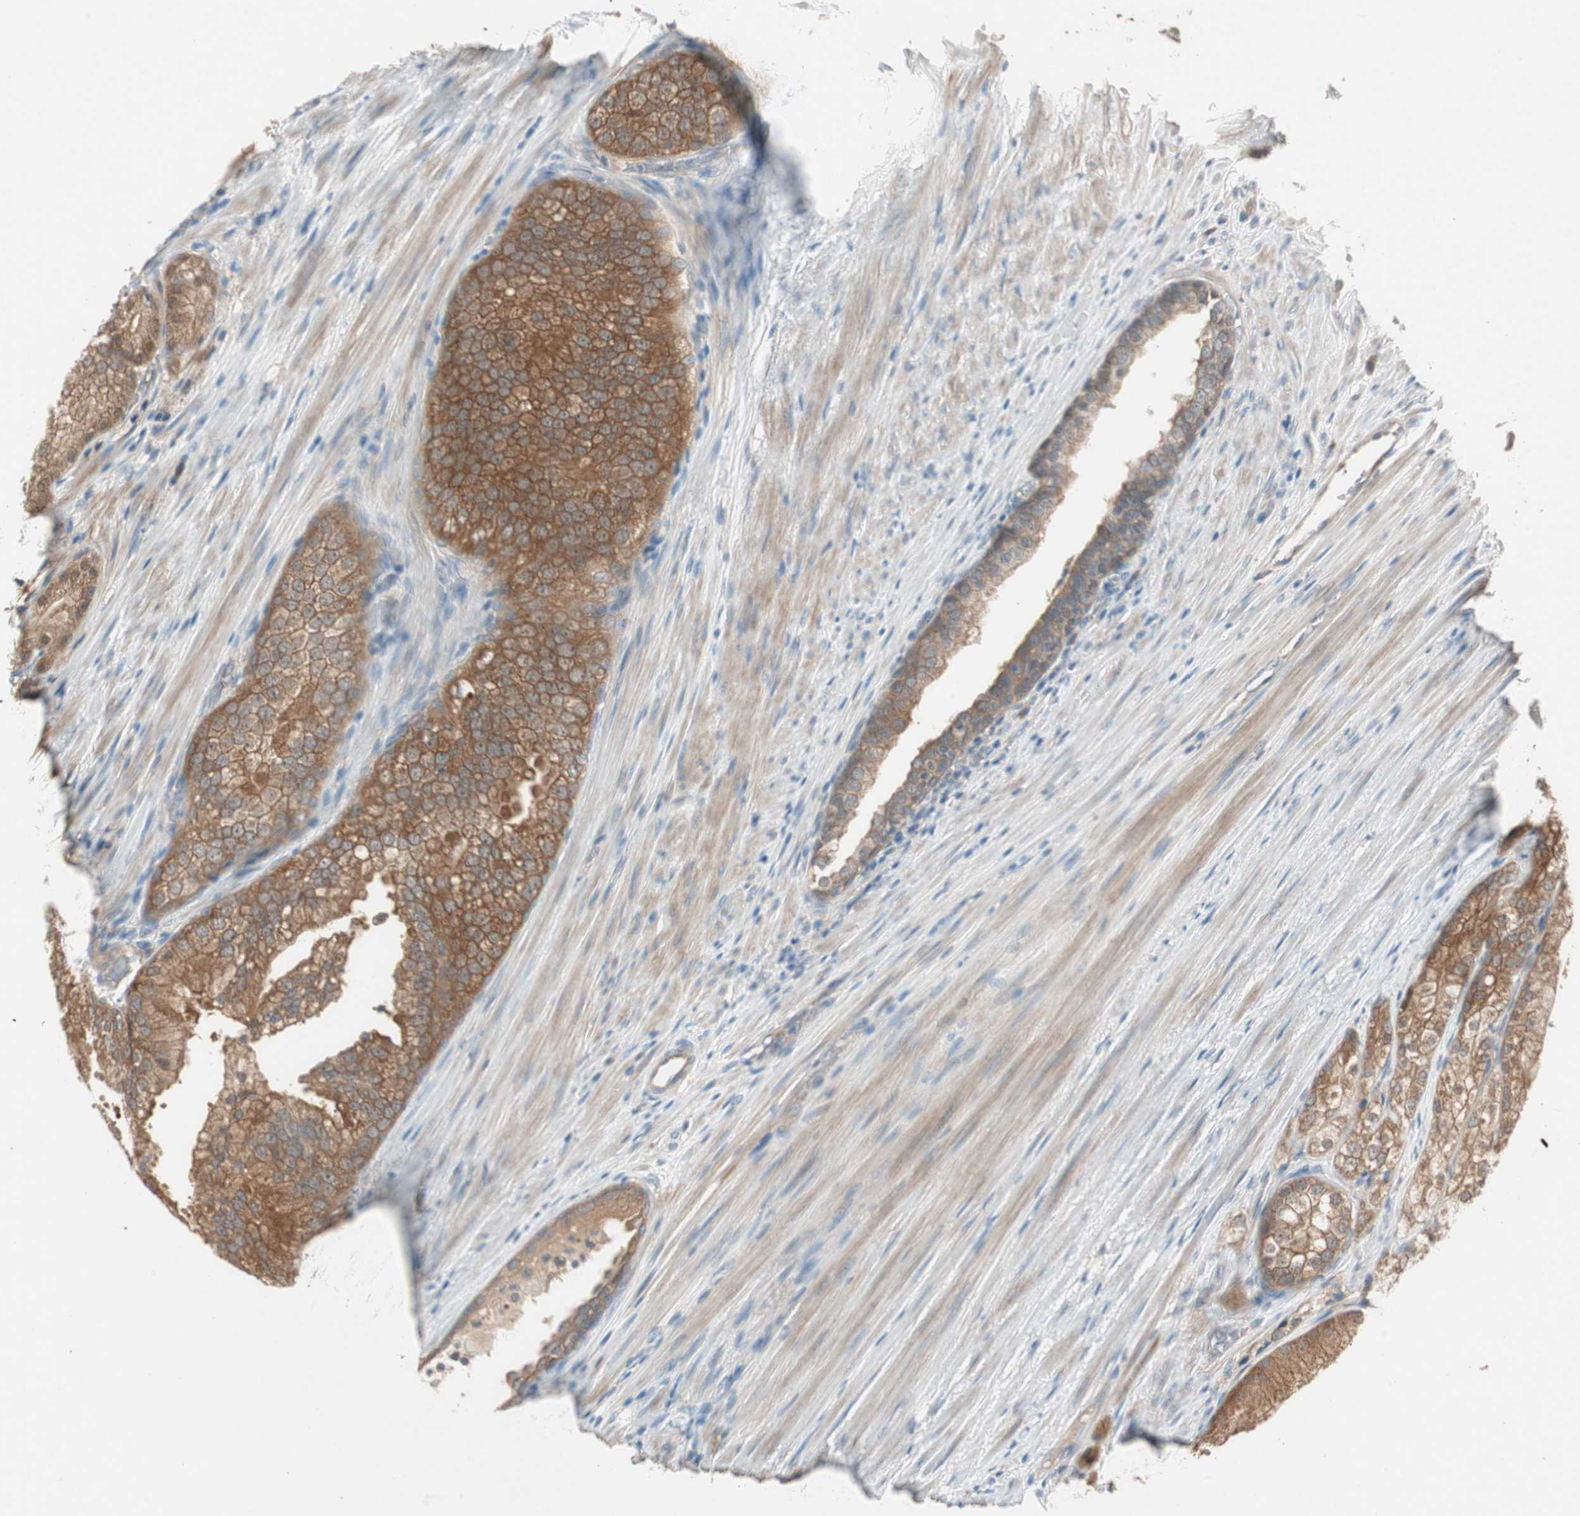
{"staining": {"intensity": "moderate", "quantity": ">75%", "location": "cytoplasmic/membranous"}, "tissue": "prostate cancer", "cell_type": "Tumor cells", "image_type": "cancer", "snomed": [{"axis": "morphology", "description": "Adenocarcinoma, Low grade"}, {"axis": "topography", "description": "Prostate"}], "caption": "High-magnification brightfield microscopy of prostate adenocarcinoma (low-grade) stained with DAB (brown) and counterstained with hematoxylin (blue). tumor cells exhibit moderate cytoplasmic/membranous staining is identified in about>75% of cells.", "gene": "NCLN", "patient": {"sex": "male", "age": 69}}